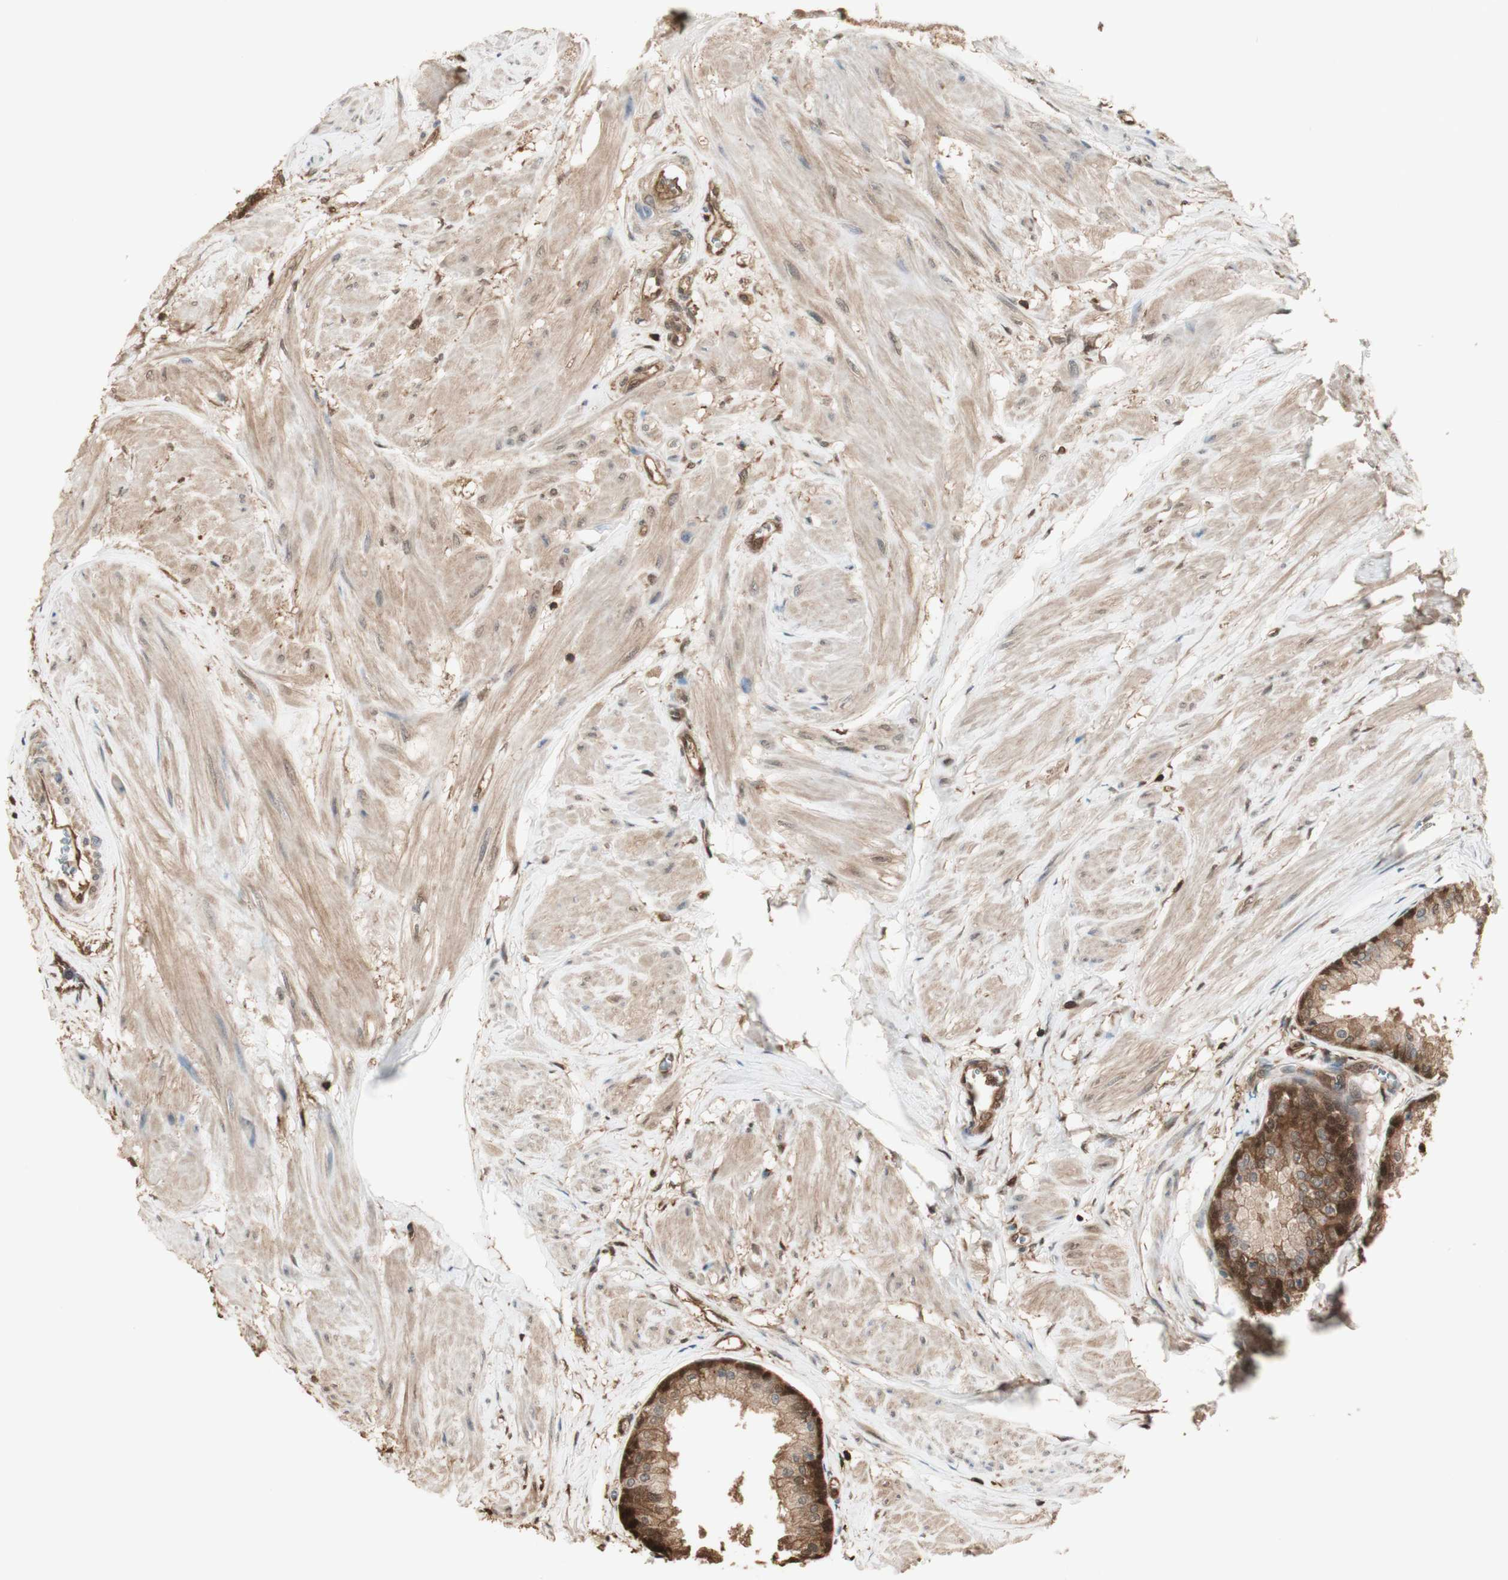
{"staining": {"intensity": "strong", "quantity": ">75%", "location": "cytoplasmic/membranous,nuclear"}, "tissue": "prostate", "cell_type": "Glandular cells", "image_type": "normal", "snomed": [{"axis": "morphology", "description": "Normal tissue, NOS"}, {"axis": "topography", "description": "Prostate"}, {"axis": "topography", "description": "Seminal veicle"}], "caption": "Brown immunohistochemical staining in normal prostate reveals strong cytoplasmic/membranous,nuclear staining in about >75% of glandular cells. The staining is performed using DAB (3,3'-diaminobenzidine) brown chromogen to label protein expression. The nuclei are counter-stained blue using hematoxylin.", "gene": "YWHAB", "patient": {"sex": "male", "age": 60}}